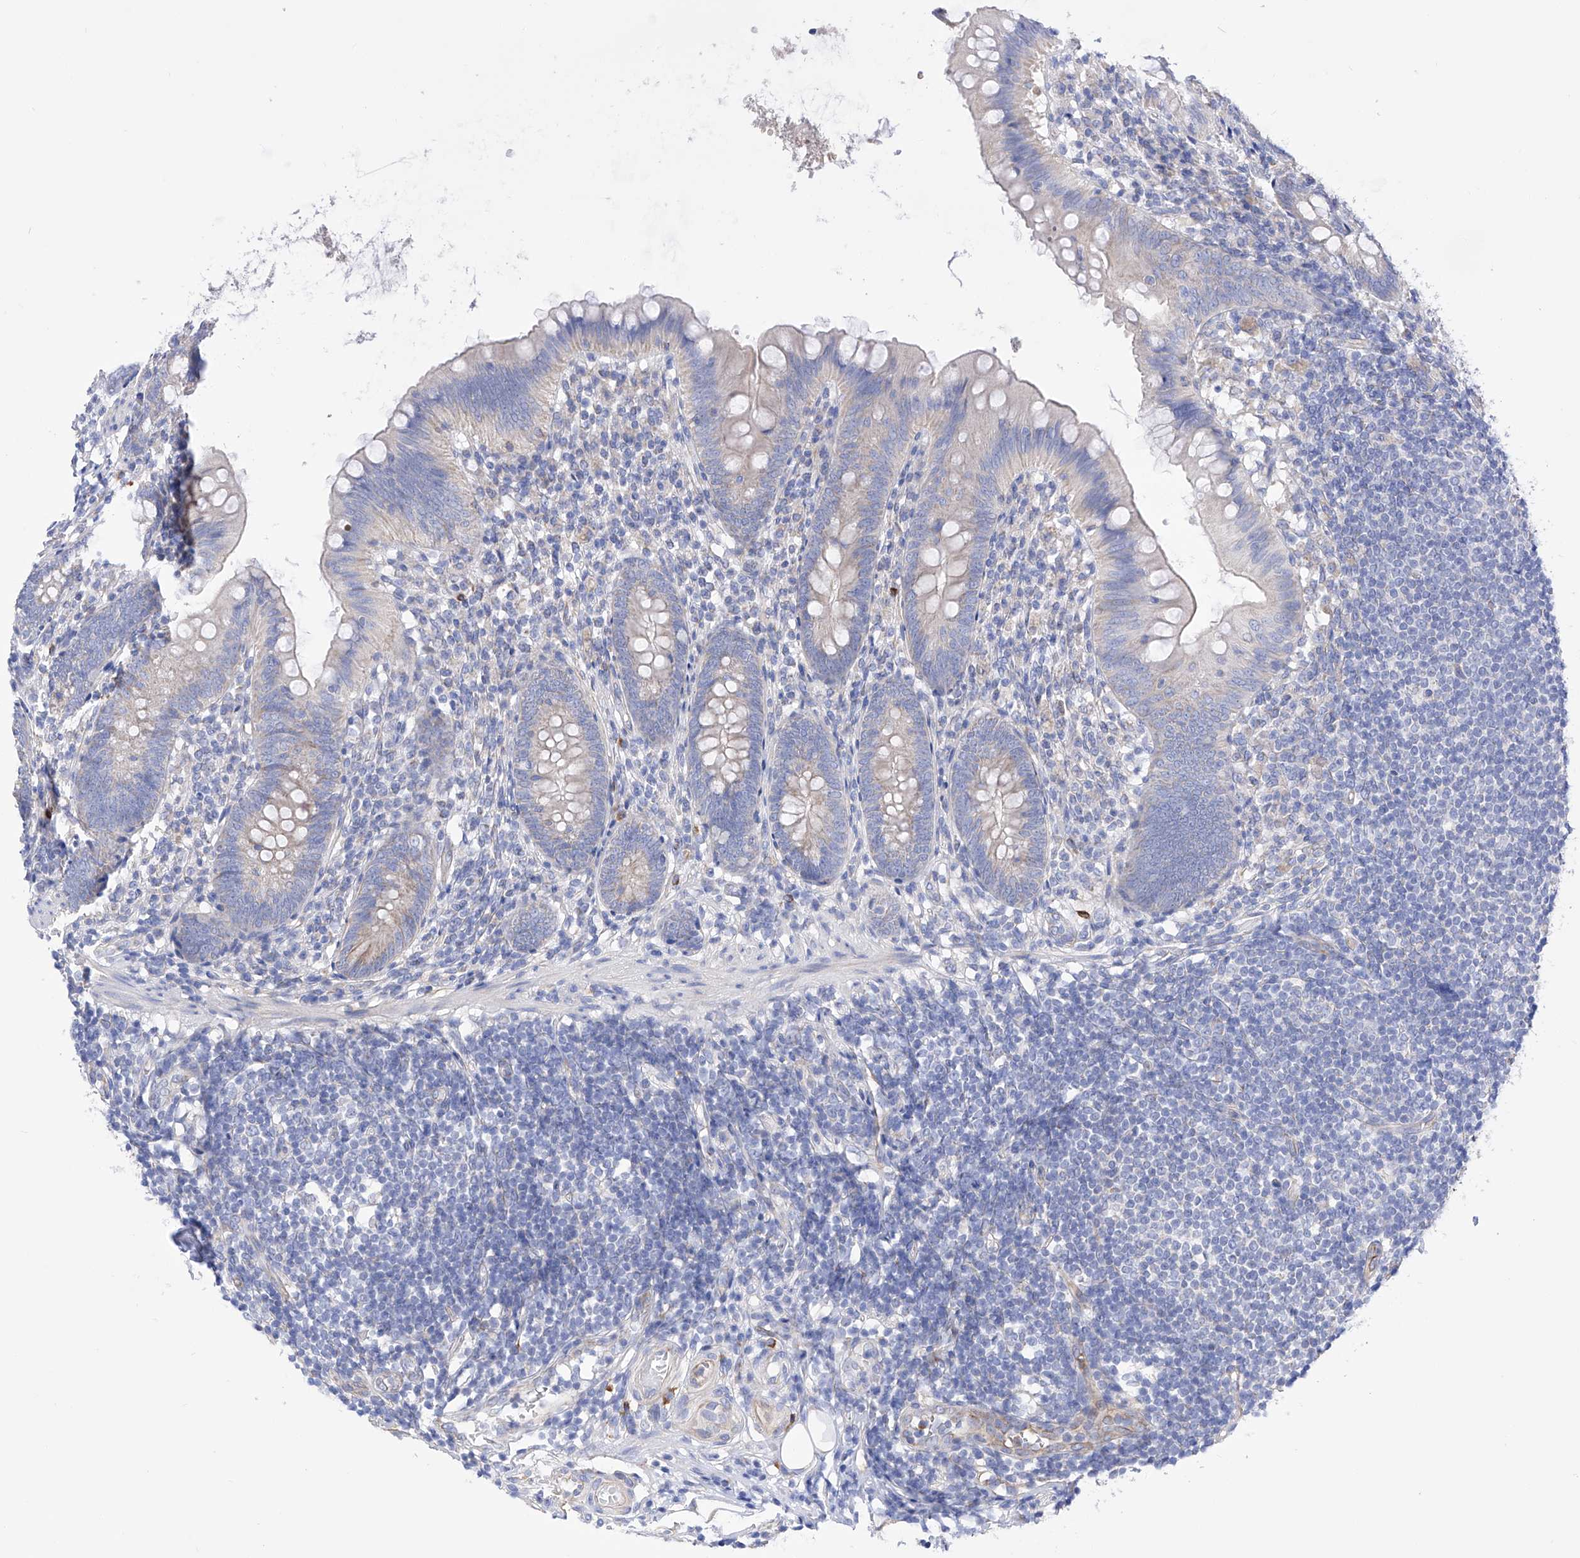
{"staining": {"intensity": "negative", "quantity": "none", "location": "none"}, "tissue": "appendix", "cell_type": "Glandular cells", "image_type": "normal", "snomed": [{"axis": "morphology", "description": "Normal tissue, NOS"}, {"axis": "topography", "description": "Appendix"}], "caption": "An IHC micrograph of benign appendix is shown. There is no staining in glandular cells of appendix. (DAB (3,3'-diaminobenzidine) IHC visualized using brightfield microscopy, high magnification).", "gene": "FLG", "patient": {"sex": "female", "age": 62}}